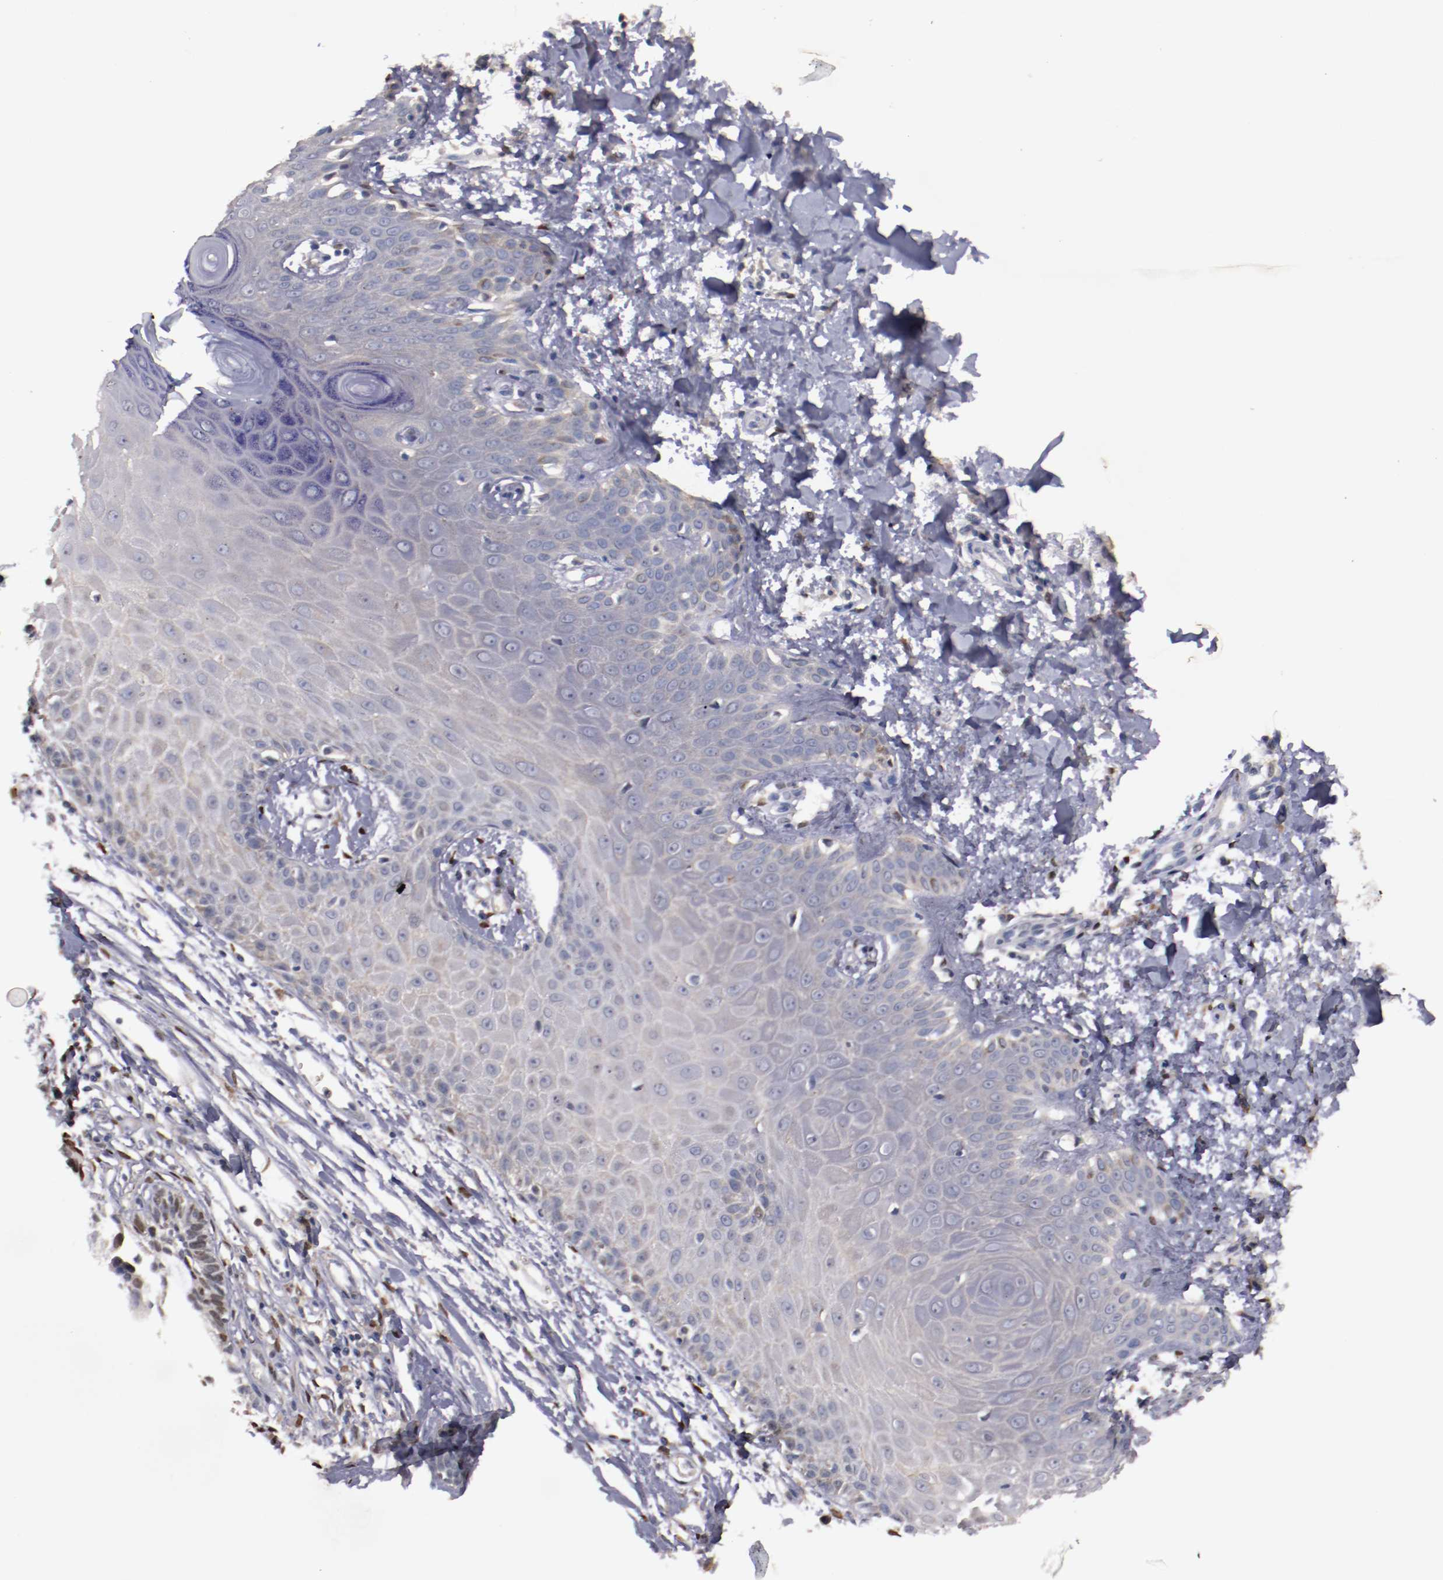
{"staining": {"intensity": "weak", "quantity": "<25%", "location": "cytoplasmic/membranous"}, "tissue": "skin cancer", "cell_type": "Tumor cells", "image_type": "cancer", "snomed": [{"axis": "morphology", "description": "Basal cell carcinoma"}, {"axis": "topography", "description": "Skin"}], "caption": "Protein analysis of basal cell carcinoma (skin) exhibits no significant expression in tumor cells.", "gene": "FAM81A", "patient": {"sex": "male", "age": 67}}